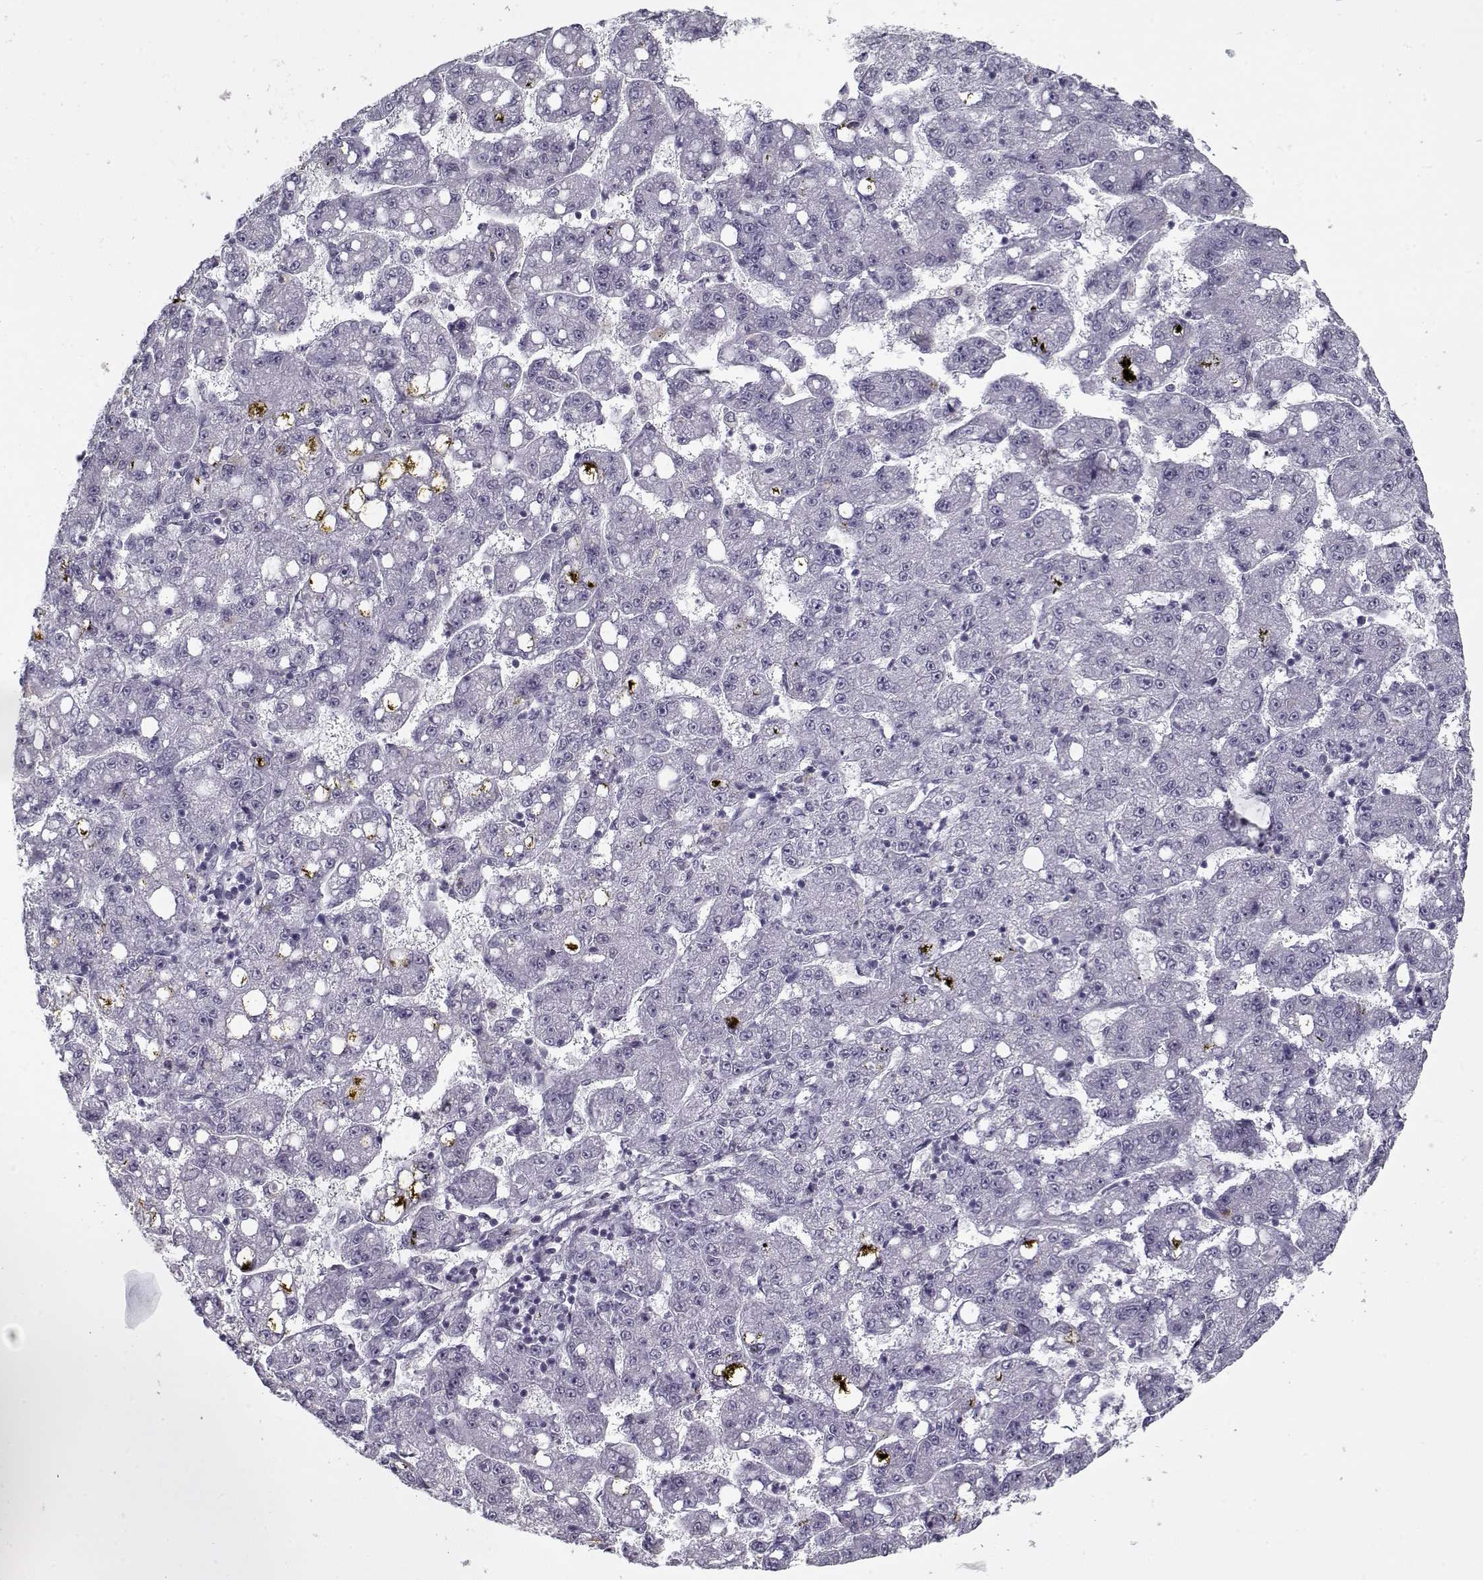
{"staining": {"intensity": "negative", "quantity": "none", "location": "none"}, "tissue": "liver cancer", "cell_type": "Tumor cells", "image_type": "cancer", "snomed": [{"axis": "morphology", "description": "Carcinoma, Hepatocellular, NOS"}, {"axis": "topography", "description": "Liver"}], "caption": "The image shows no staining of tumor cells in hepatocellular carcinoma (liver).", "gene": "RNF32", "patient": {"sex": "female", "age": 65}}